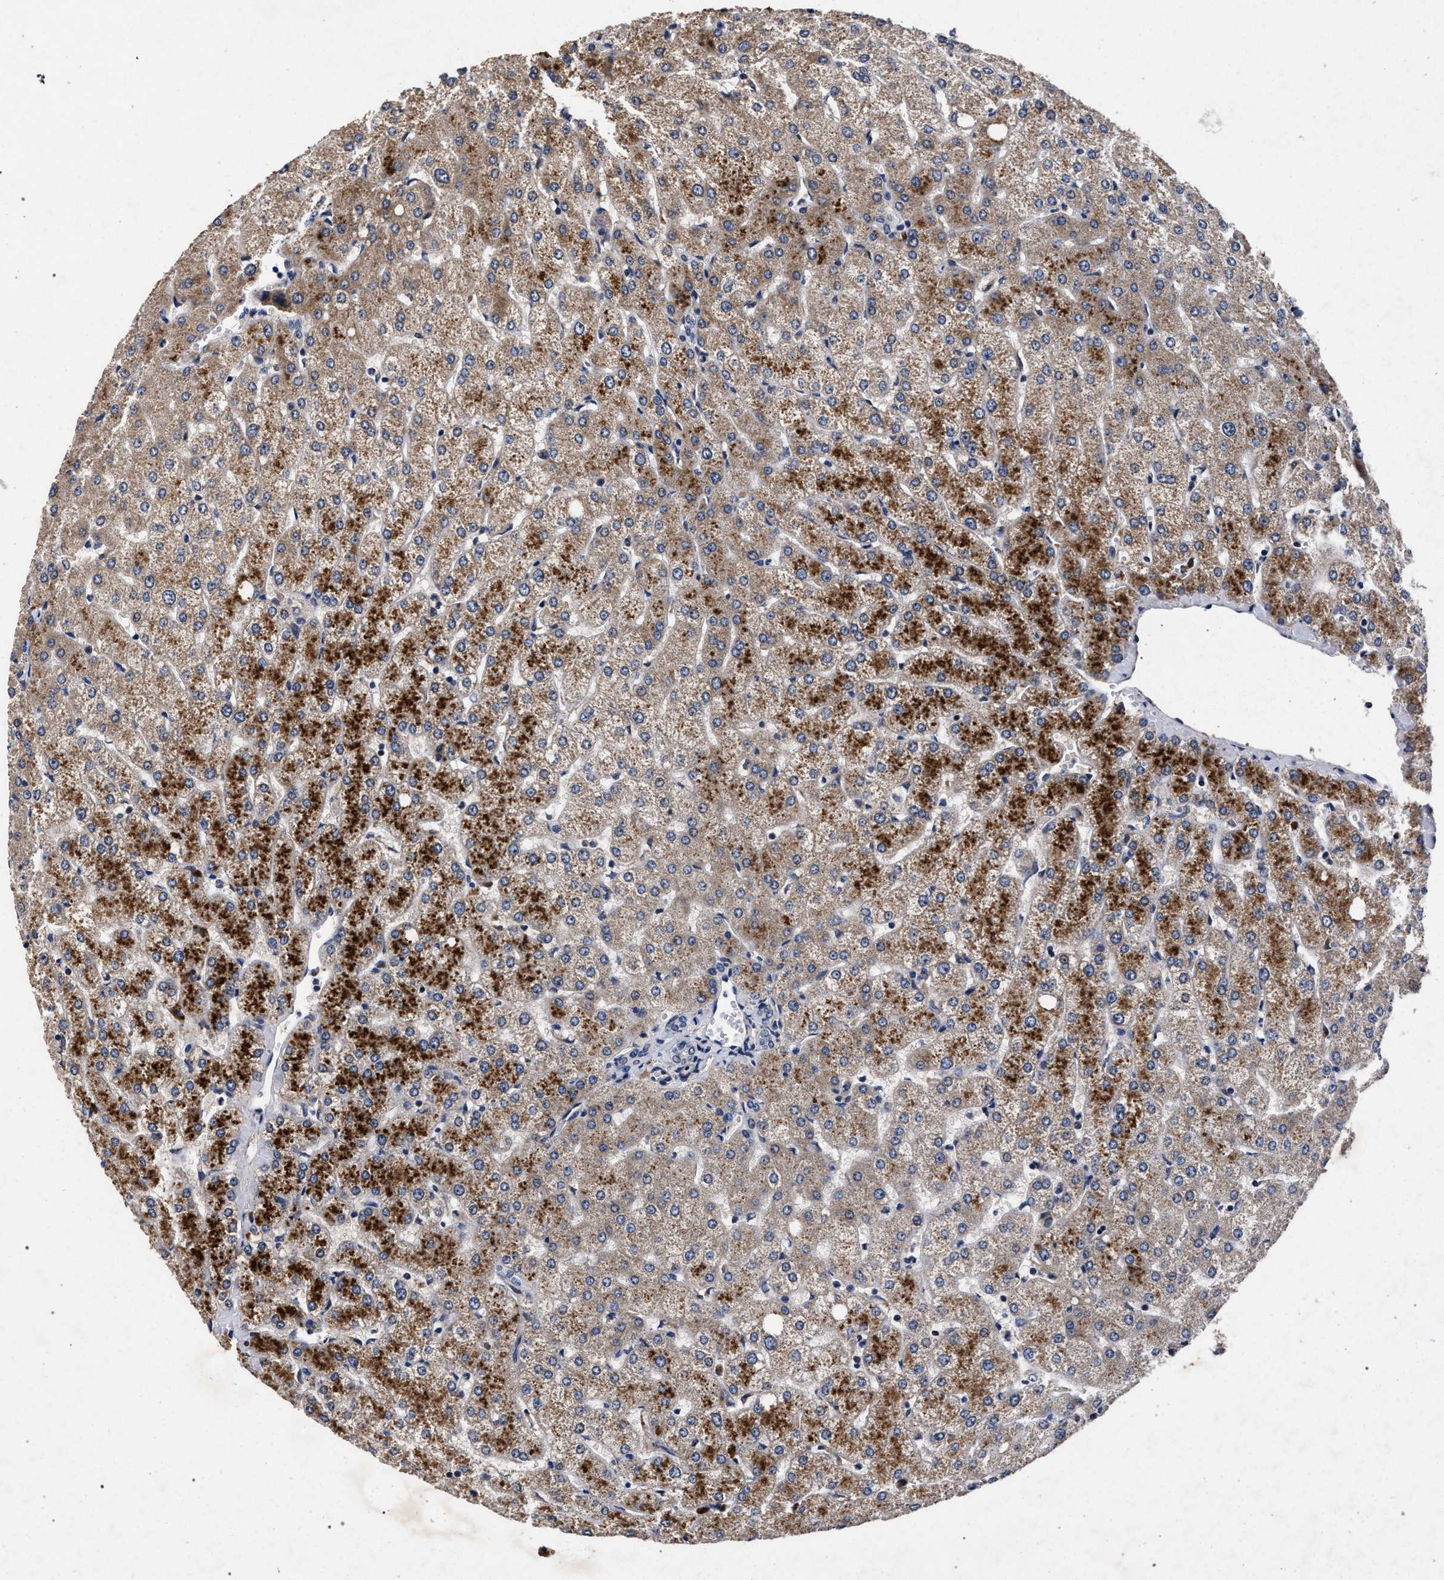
{"staining": {"intensity": "negative", "quantity": "none", "location": "none"}, "tissue": "liver", "cell_type": "Cholangiocytes", "image_type": "normal", "snomed": [{"axis": "morphology", "description": "Normal tissue, NOS"}, {"axis": "topography", "description": "Liver"}], "caption": "DAB (3,3'-diaminobenzidine) immunohistochemical staining of normal liver shows no significant staining in cholangiocytes. The staining is performed using DAB (3,3'-diaminobenzidine) brown chromogen with nuclei counter-stained in using hematoxylin.", "gene": "CFAP95", "patient": {"sex": "female", "age": 54}}